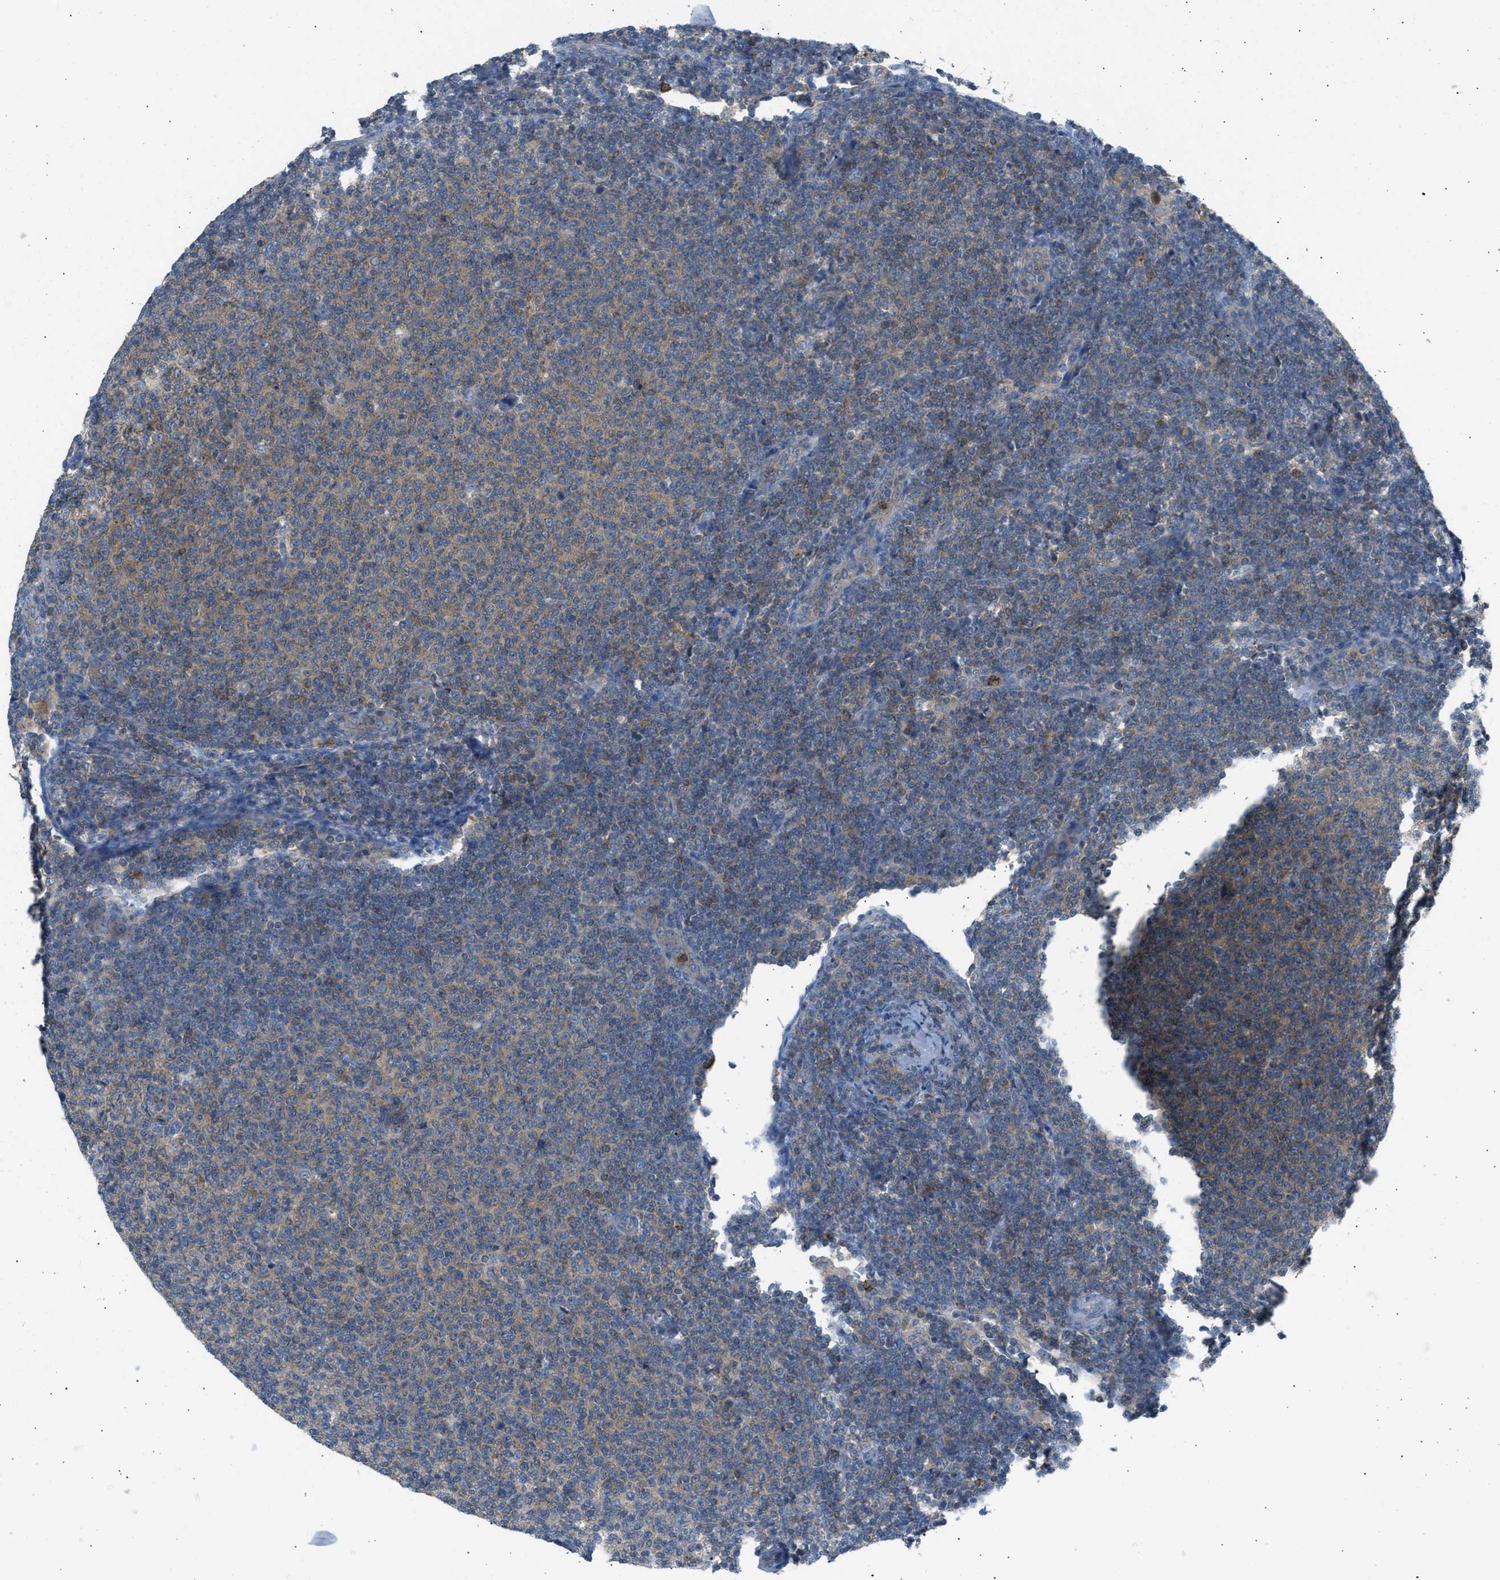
{"staining": {"intensity": "weak", "quantity": ">75%", "location": "cytoplasmic/membranous"}, "tissue": "lymphoma", "cell_type": "Tumor cells", "image_type": "cancer", "snomed": [{"axis": "morphology", "description": "Malignant lymphoma, non-Hodgkin's type, Low grade"}, {"axis": "topography", "description": "Lymph node"}], "caption": "A brown stain shows weak cytoplasmic/membranous staining of a protein in human malignant lymphoma, non-Hodgkin's type (low-grade) tumor cells.", "gene": "TRIM50", "patient": {"sex": "male", "age": 66}}